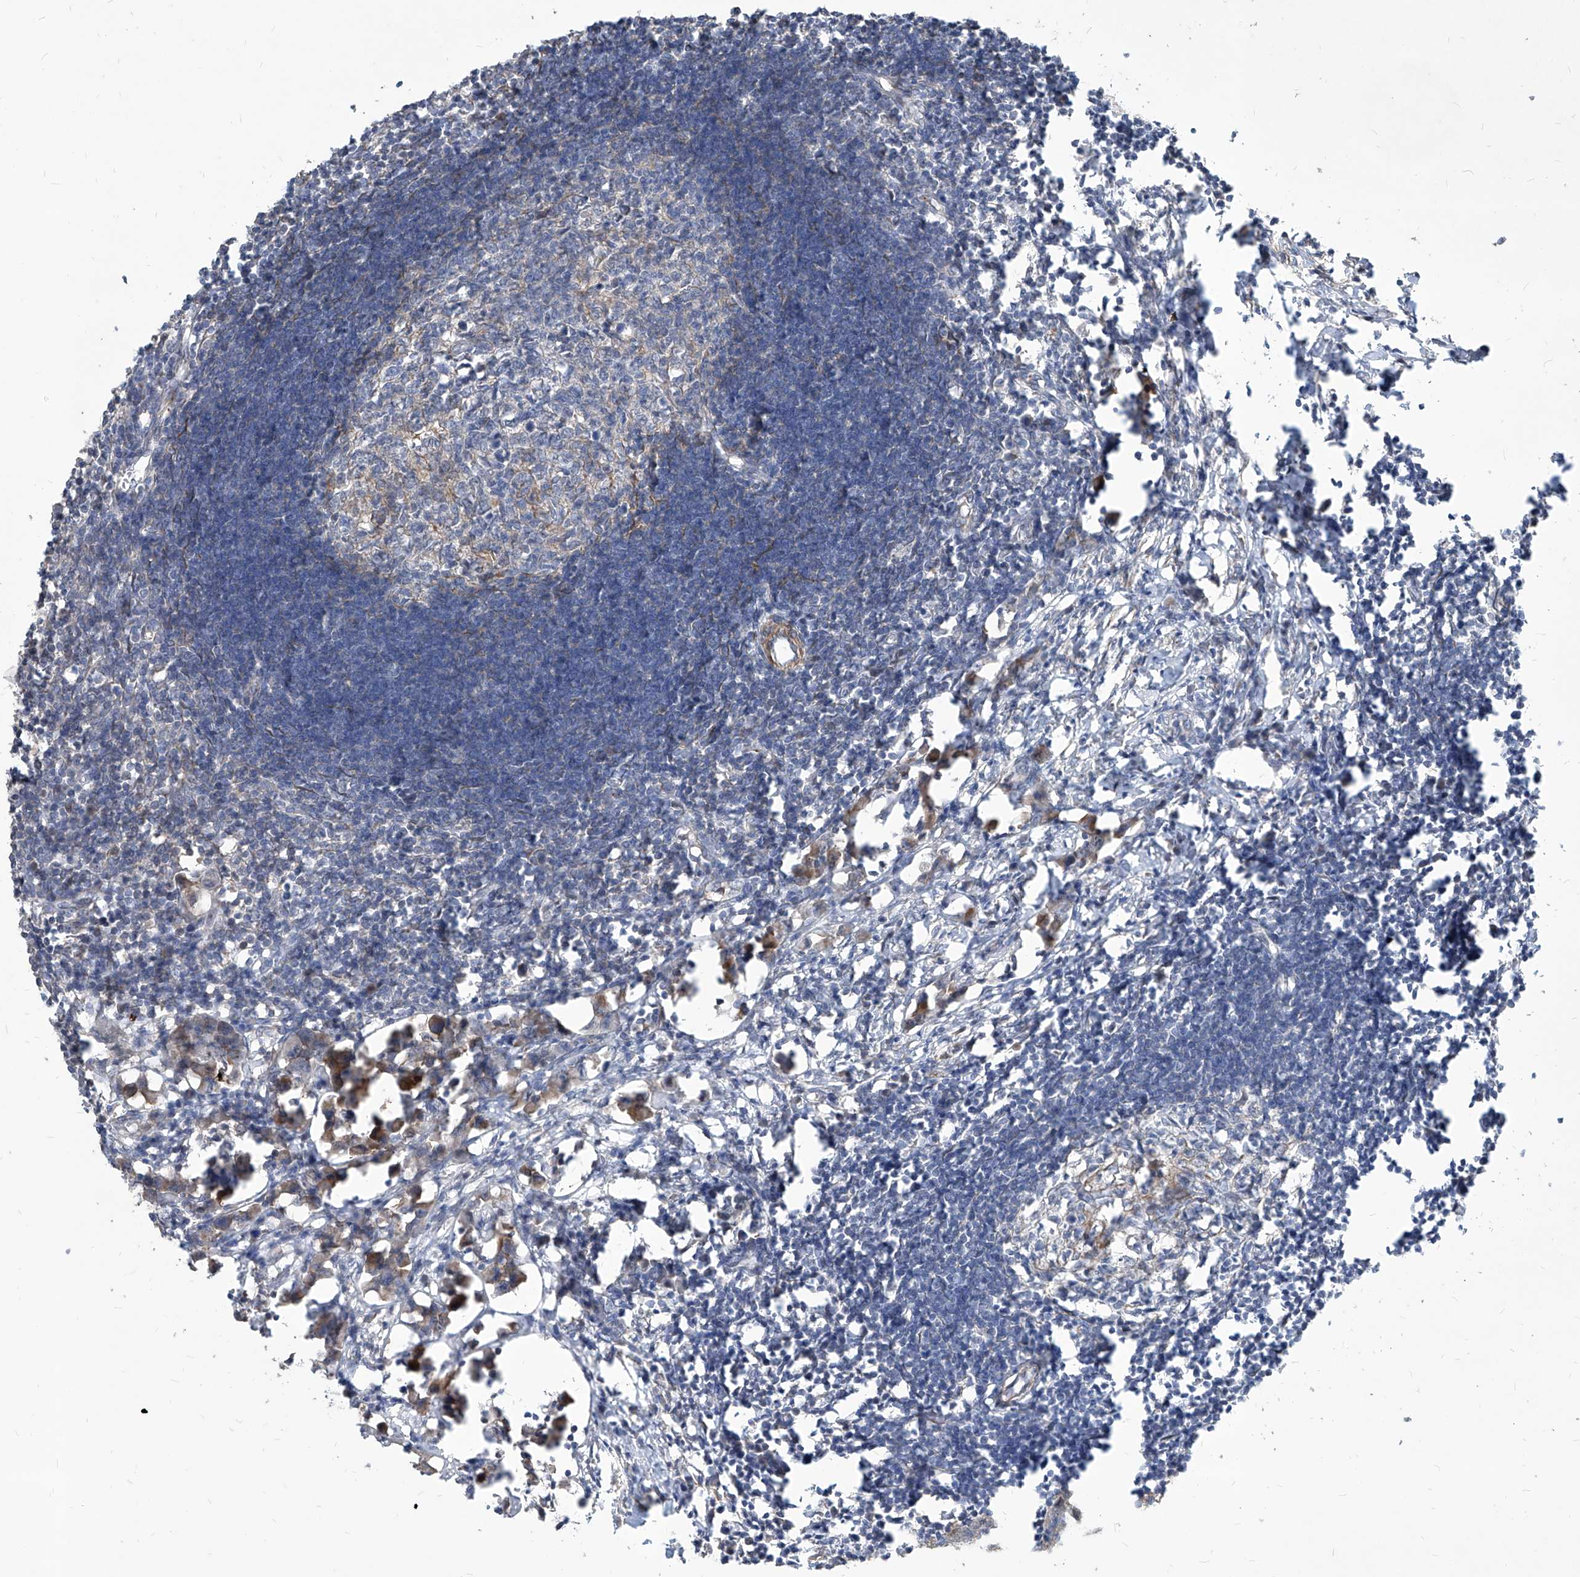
{"staining": {"intensity": "negative", "quantity": "none", "location": "none"}, "tissue": "lymph node", "cell_type": "Germinal center cells", "image_type": "normal", "snomed": [{"axis": "morphology", "description": "Normal tissue, NOS"}, {"axis": "morphology", "description": "Malignant melanoma, Metastatic site"}, {"axis": "topography", "description": "Lymph node"}], "caption": "The photomicrograph exhibits no staining of germinal center cells in benign lymph node. (DAB immunohistochemistry with hematoxylin counter stain).", "gene": "FAM83B", "patient": {"sex": "male", "age": 41}}